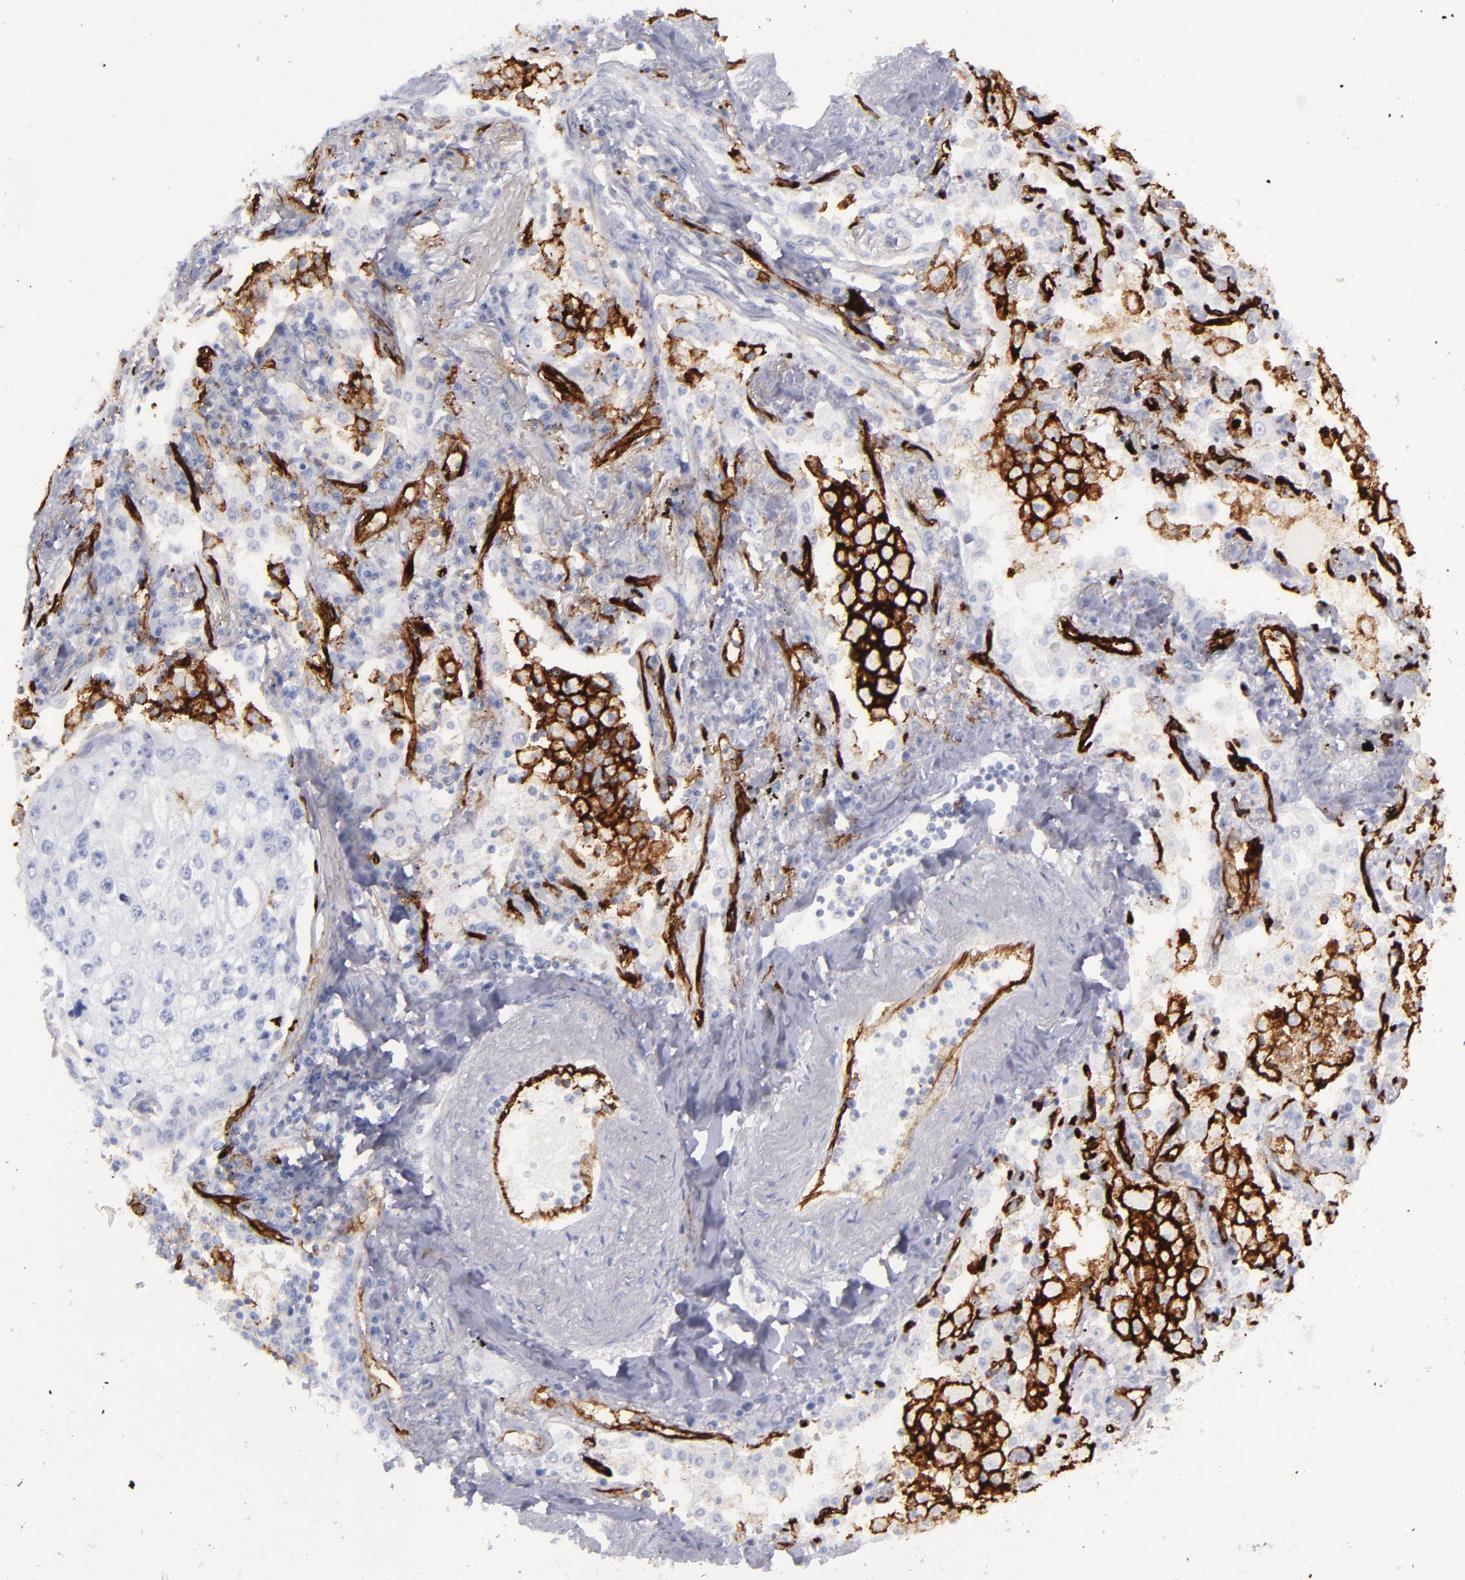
{"staining": {"intensity": "negative", "quantity": "none", "location": "none"}, "tissue": "lung cancer", "cell_type": "Tumor cells", "image_type": "cancer", "snomed": [{"axis": "morphology", "description": "Squamous cell carcinoma, NOS"}, {"axis": "topography", "description": "Lung"}], "caption": "This is a image of immunohistochemistry staining of lung squamous cell carcinoma, which shows no staining in tumor cells.", "gene": "ACE", "patient": {"sex": "male", "age": 75}}